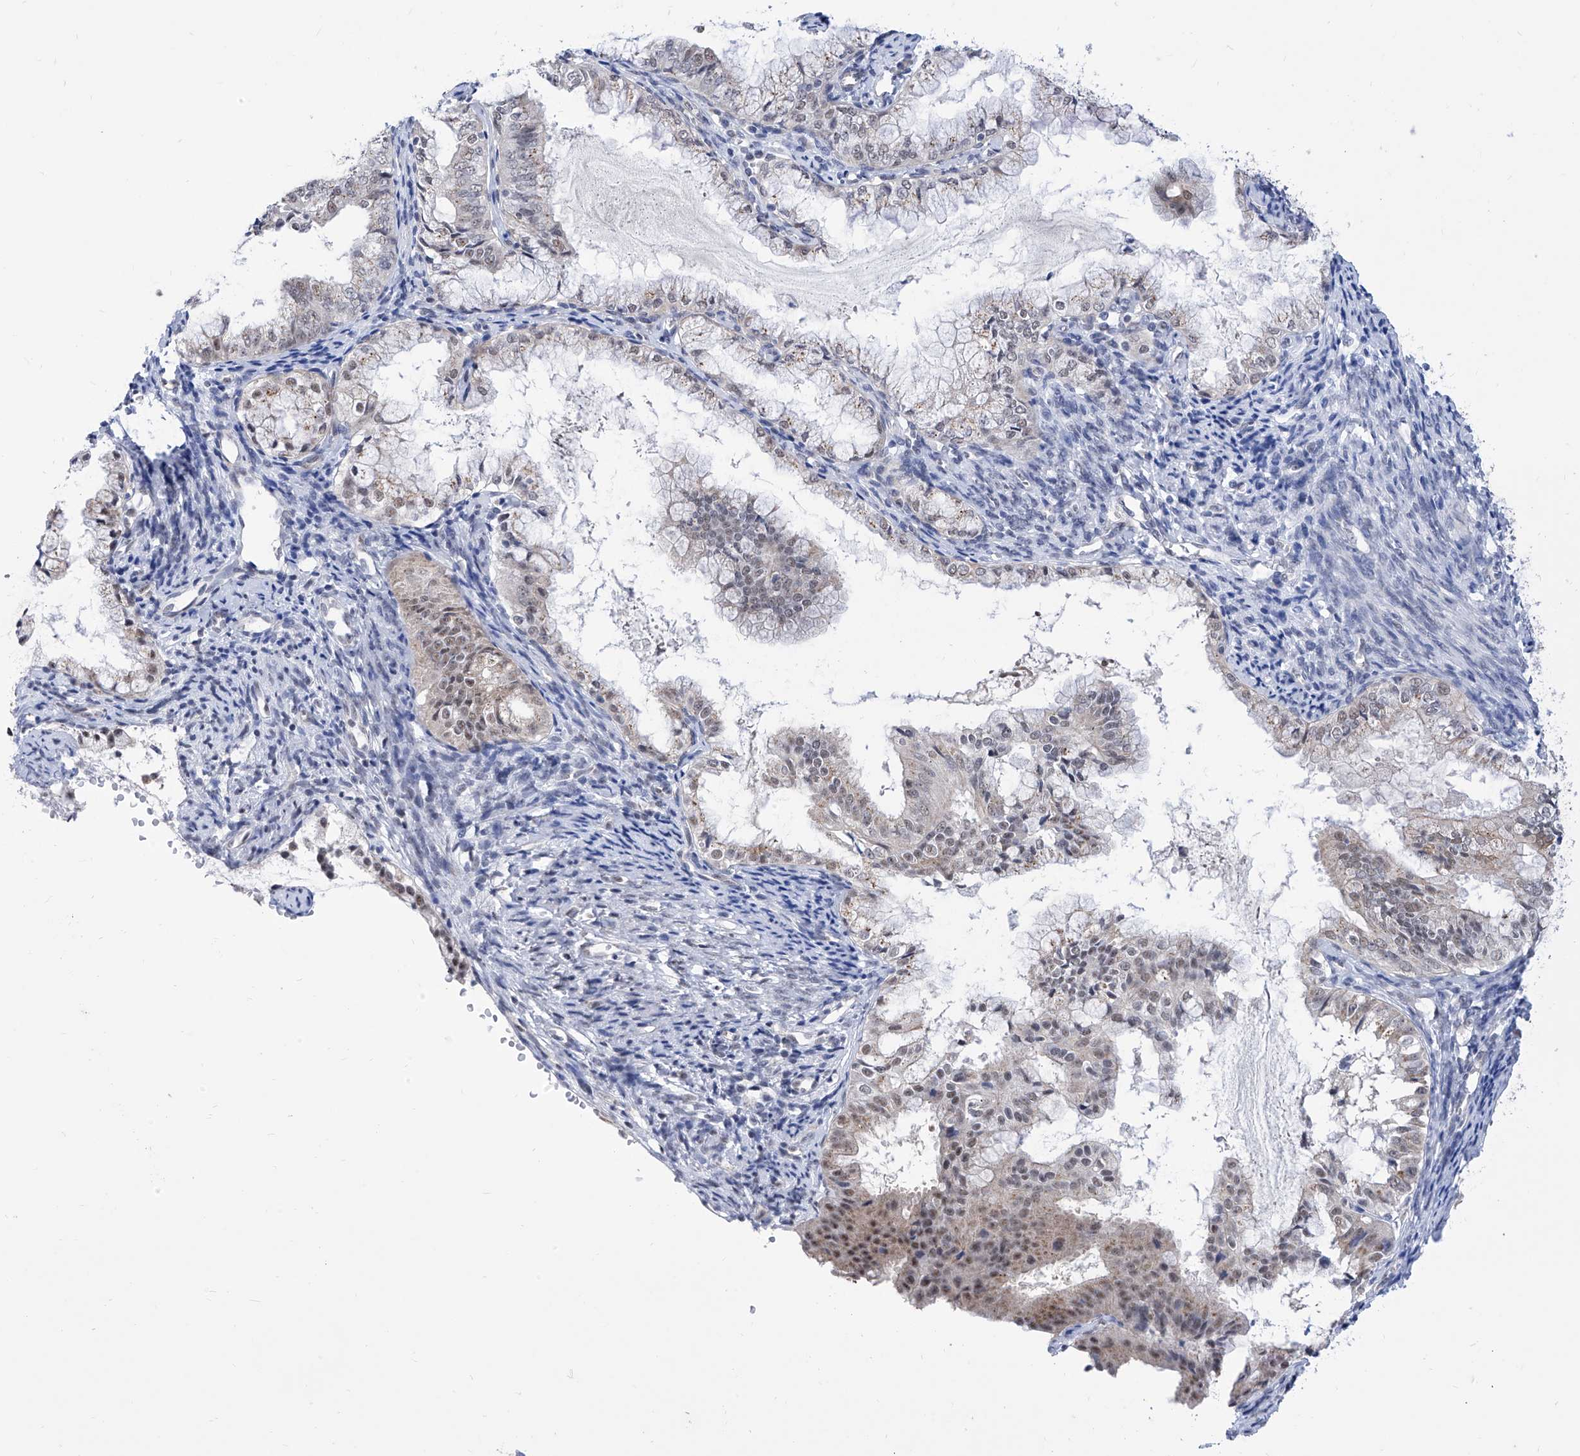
{"staining": {"intensity": "moderate", "quantity": "<25%", "location": "nuclear"}, "tissue": "endometrial cancer", "cell_type": "Tumor cells", "image_type": "cancer", "snomed": [{"axis": "morphology", "description": "Adenocarcinoma, NOS"}, {"axis": "topography", "description": "Endometrium"}], "caption": "A photomicrograph showing moderate nuclear positivity in approximately <25% of tumor cells in adenocarcinoma (endometrial), as visualized by brown immunohistochemical staining.", "gene": "SART1", "patient": {"sex": "female", "age": 63}}